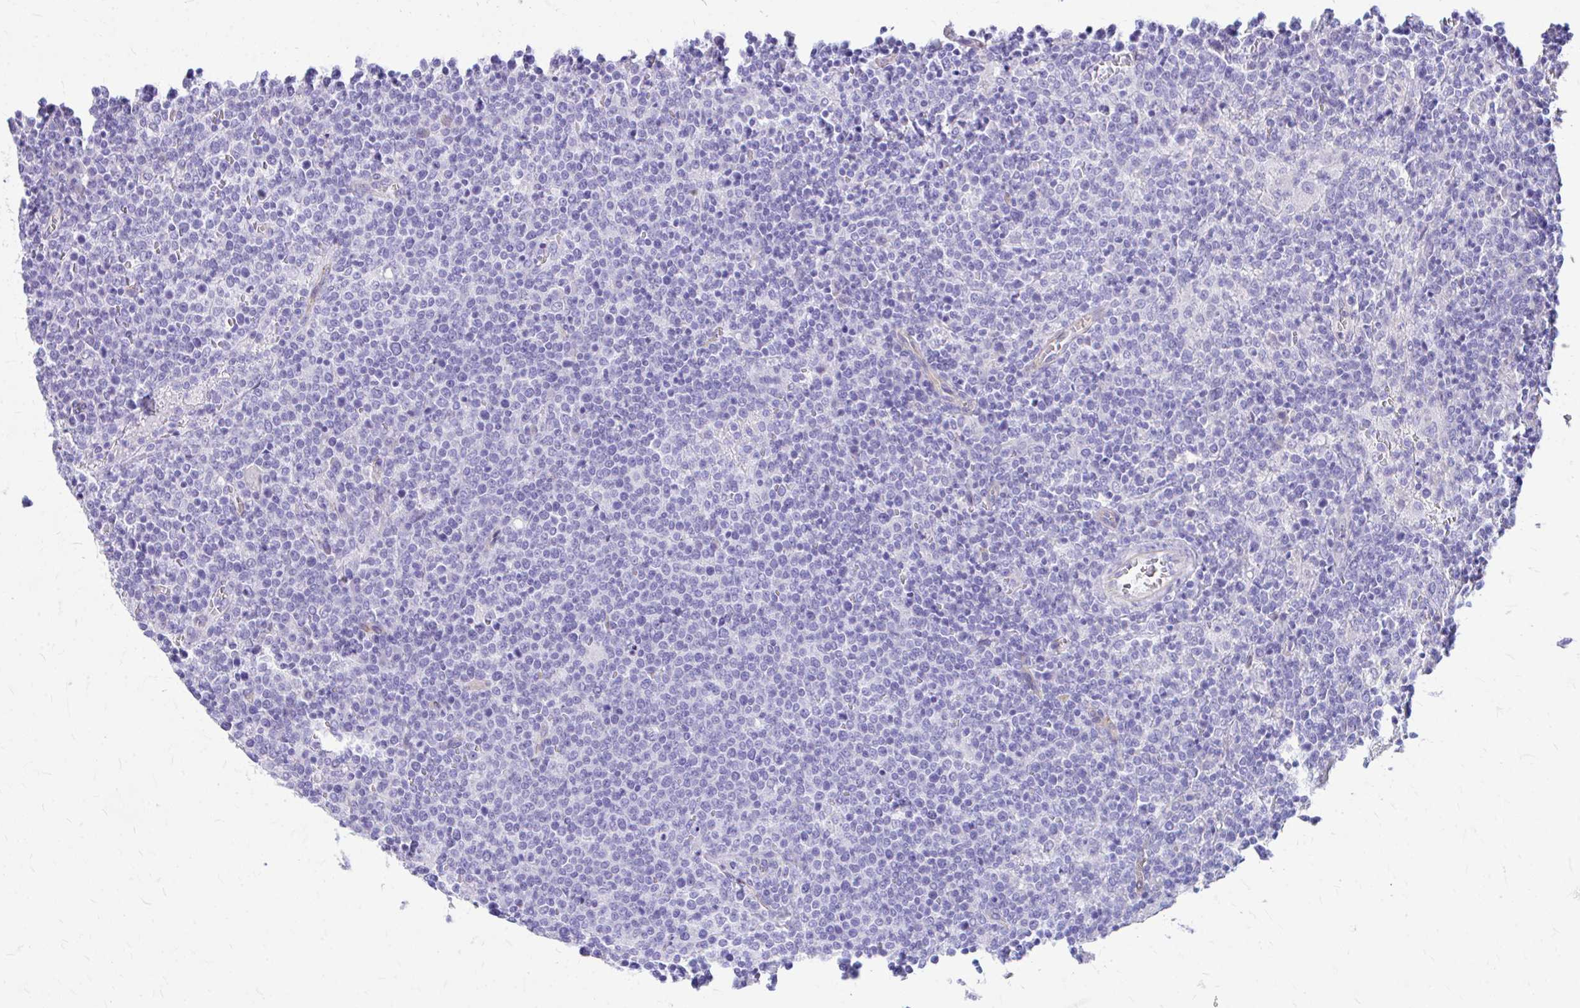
{"staining": {"intensity": "negative", "quantity": "none", "location": "none"}, "tissue": "lymphoma", "cell_type": "Tumor cells", "image_type": "cancer", "snomed": [{"axis": "morphology", "description": "Malignant lymphoma, non-Hodgkin's type, High grade"}, {"axis": "topography", "description": "Lymph node"}], "caption": "Tumor cells are negative for protein expression in human high-grade malignant lymphoma, non-Hodgkin's type.", "gene": "KRIT1", "patient": {"sex": "male", "age": 61}}